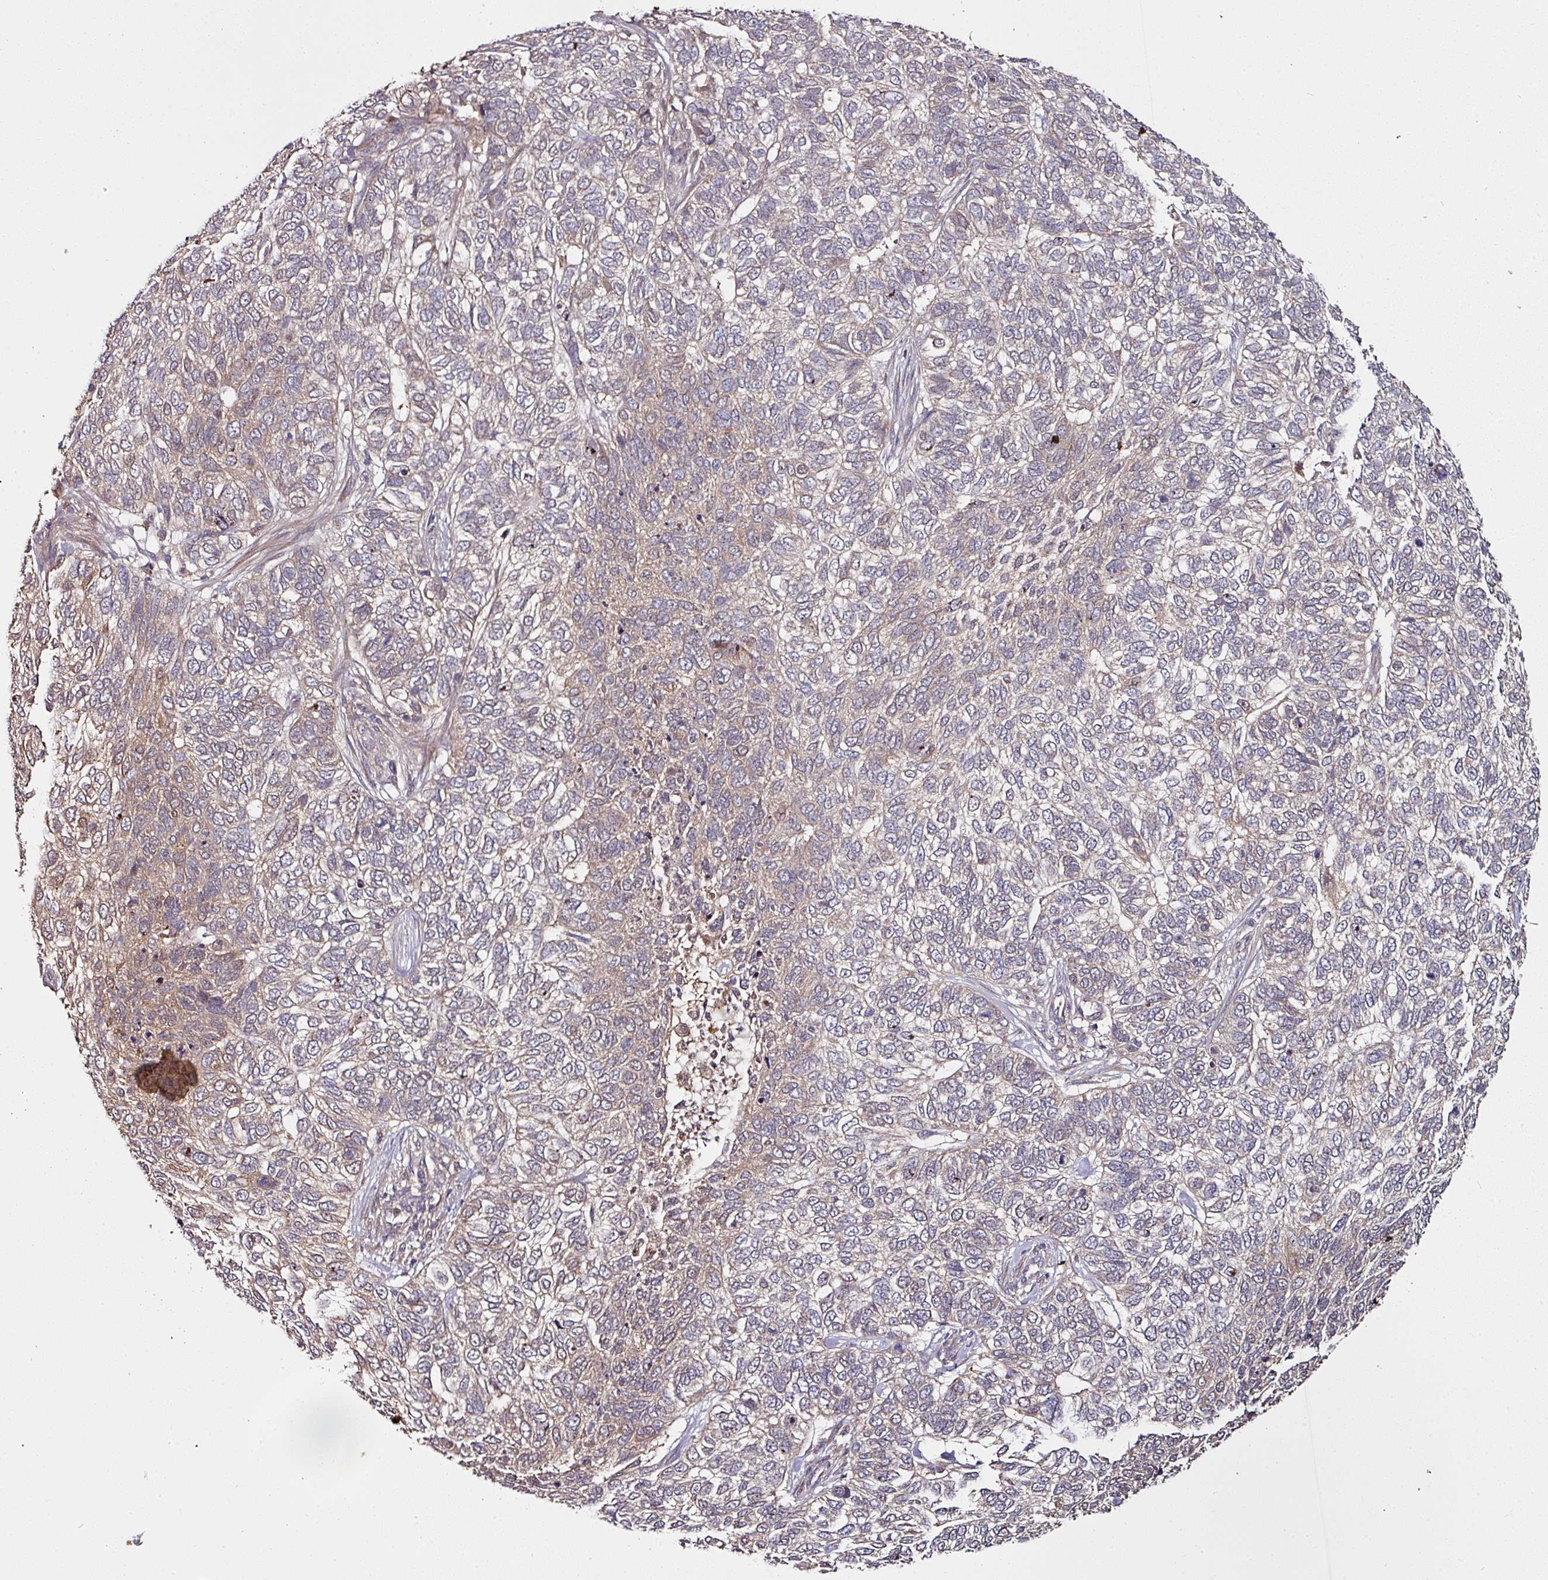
{"staining": {"intensity": "weak", "quantity": "25%-75%", "location": "cytoplasmic/membranous"}, "tissue": "skin cancer", "cell_type": "Tumor cells", "image_type": "cancer", "snomed": [{"axis": "morphology", "description": "Basal cell carcinoma"}, {"axis": "topography", "description": "Skin"}], "caption": "Skin cancer was stained to show a protein in brown. There is low levels of weak cytoplasmic/membranous positivity in about 25%-75% of tumor cells. Using DAB (brown) and hematoxylin (blue) stains, captured at high magnification using brightfield microscopy.", "gene": "CTDSP2", "patient": {"sex": "female", "age": 65}}